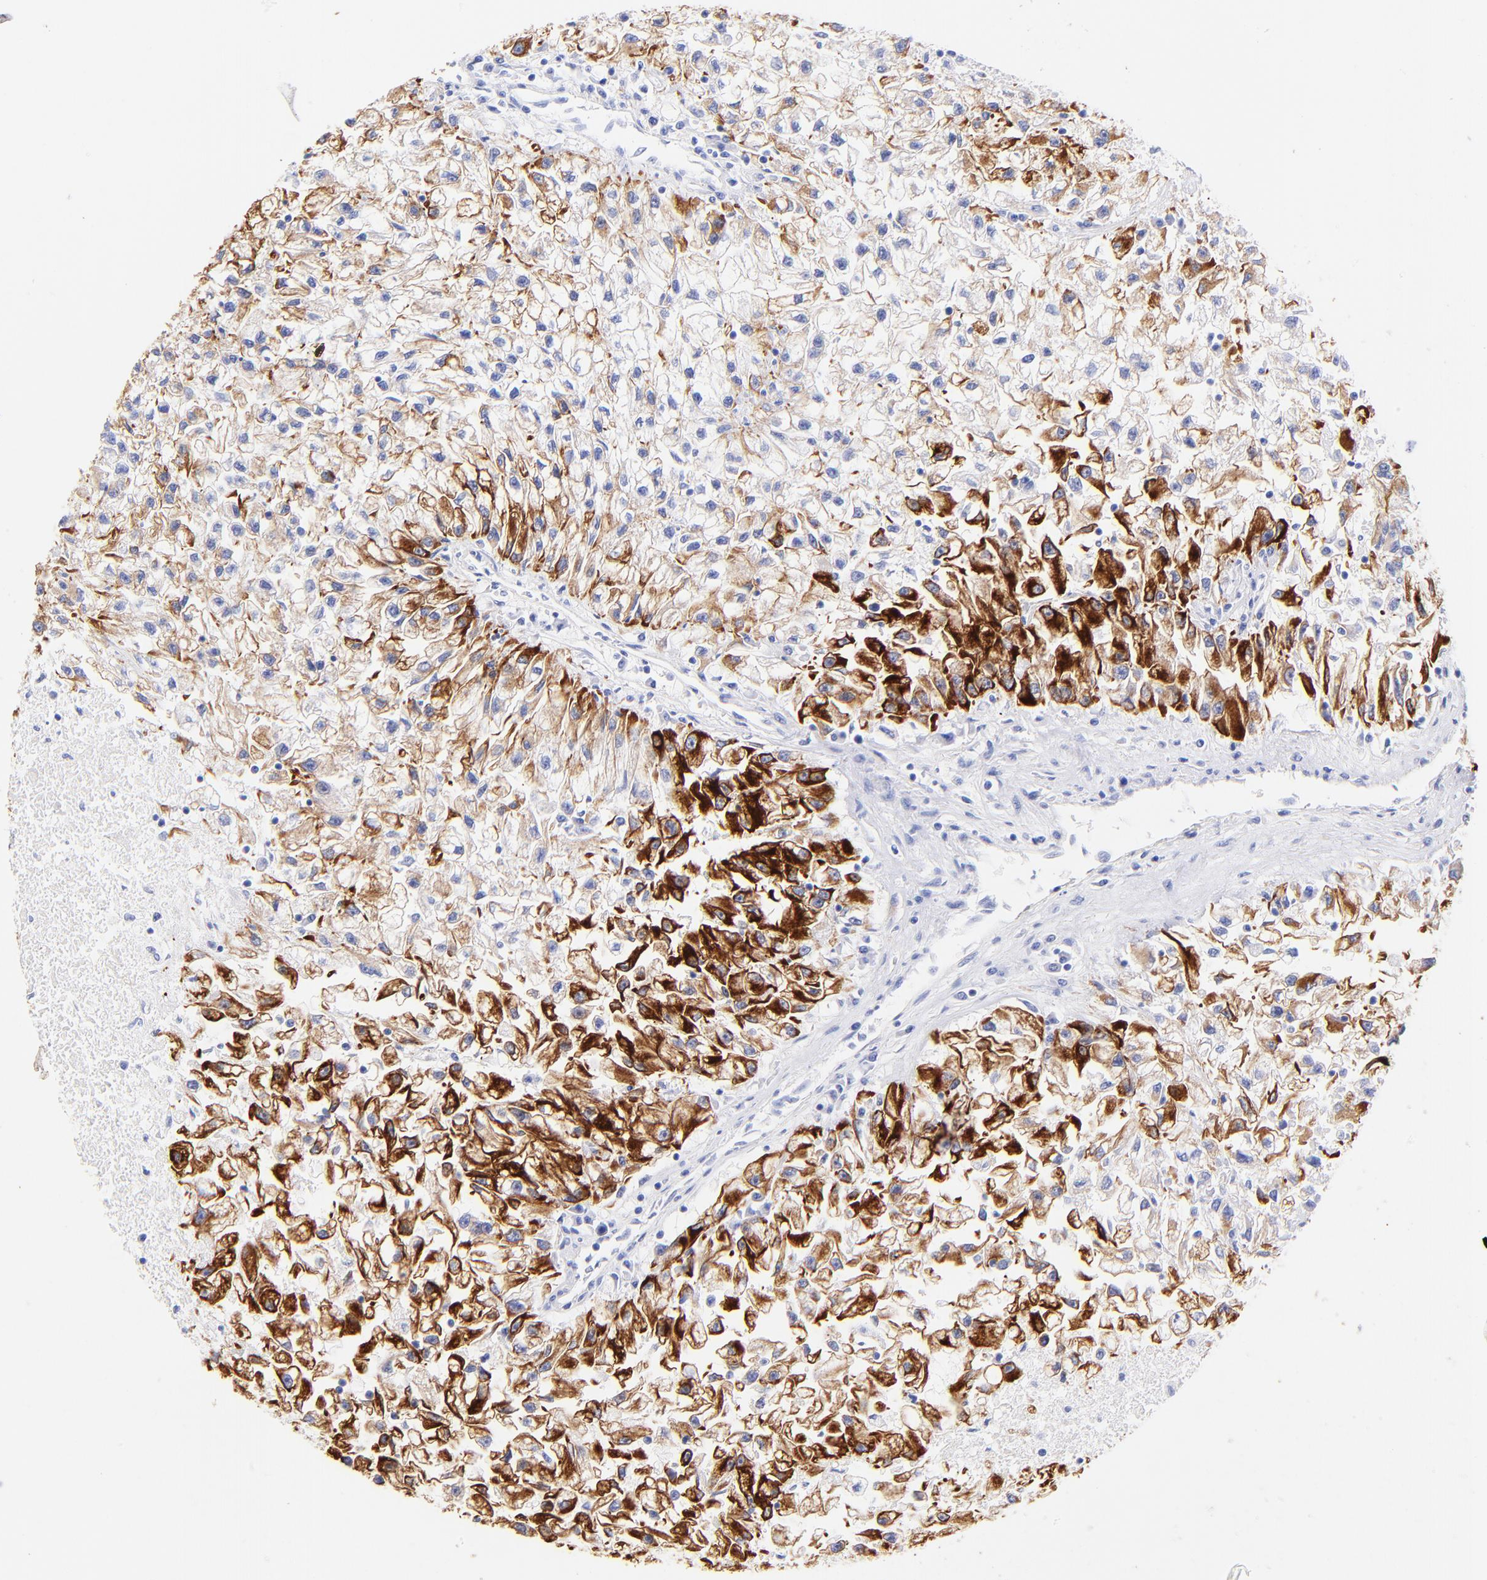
{"staining": {"intensity": "strong", "quantity": ">75%", "location": "cytoplasmic/membranous"}, "tissue": "renal cancer", "cell_type": "Tumor cells", "image_type": "cancer", "snomed": [{"axis": "morphology", "description": "Adenocarcinoma, NOS"}, {"axis": "topography", "description": "Kidney"}], "caption": "Strong cytoplasmic/membranous positivity for a protein is present in about >75% of tumor cells of renal adenocarcinoma using IHC.", "gene": "KRT19", "patient": {"sex": "male", "age": 59}}